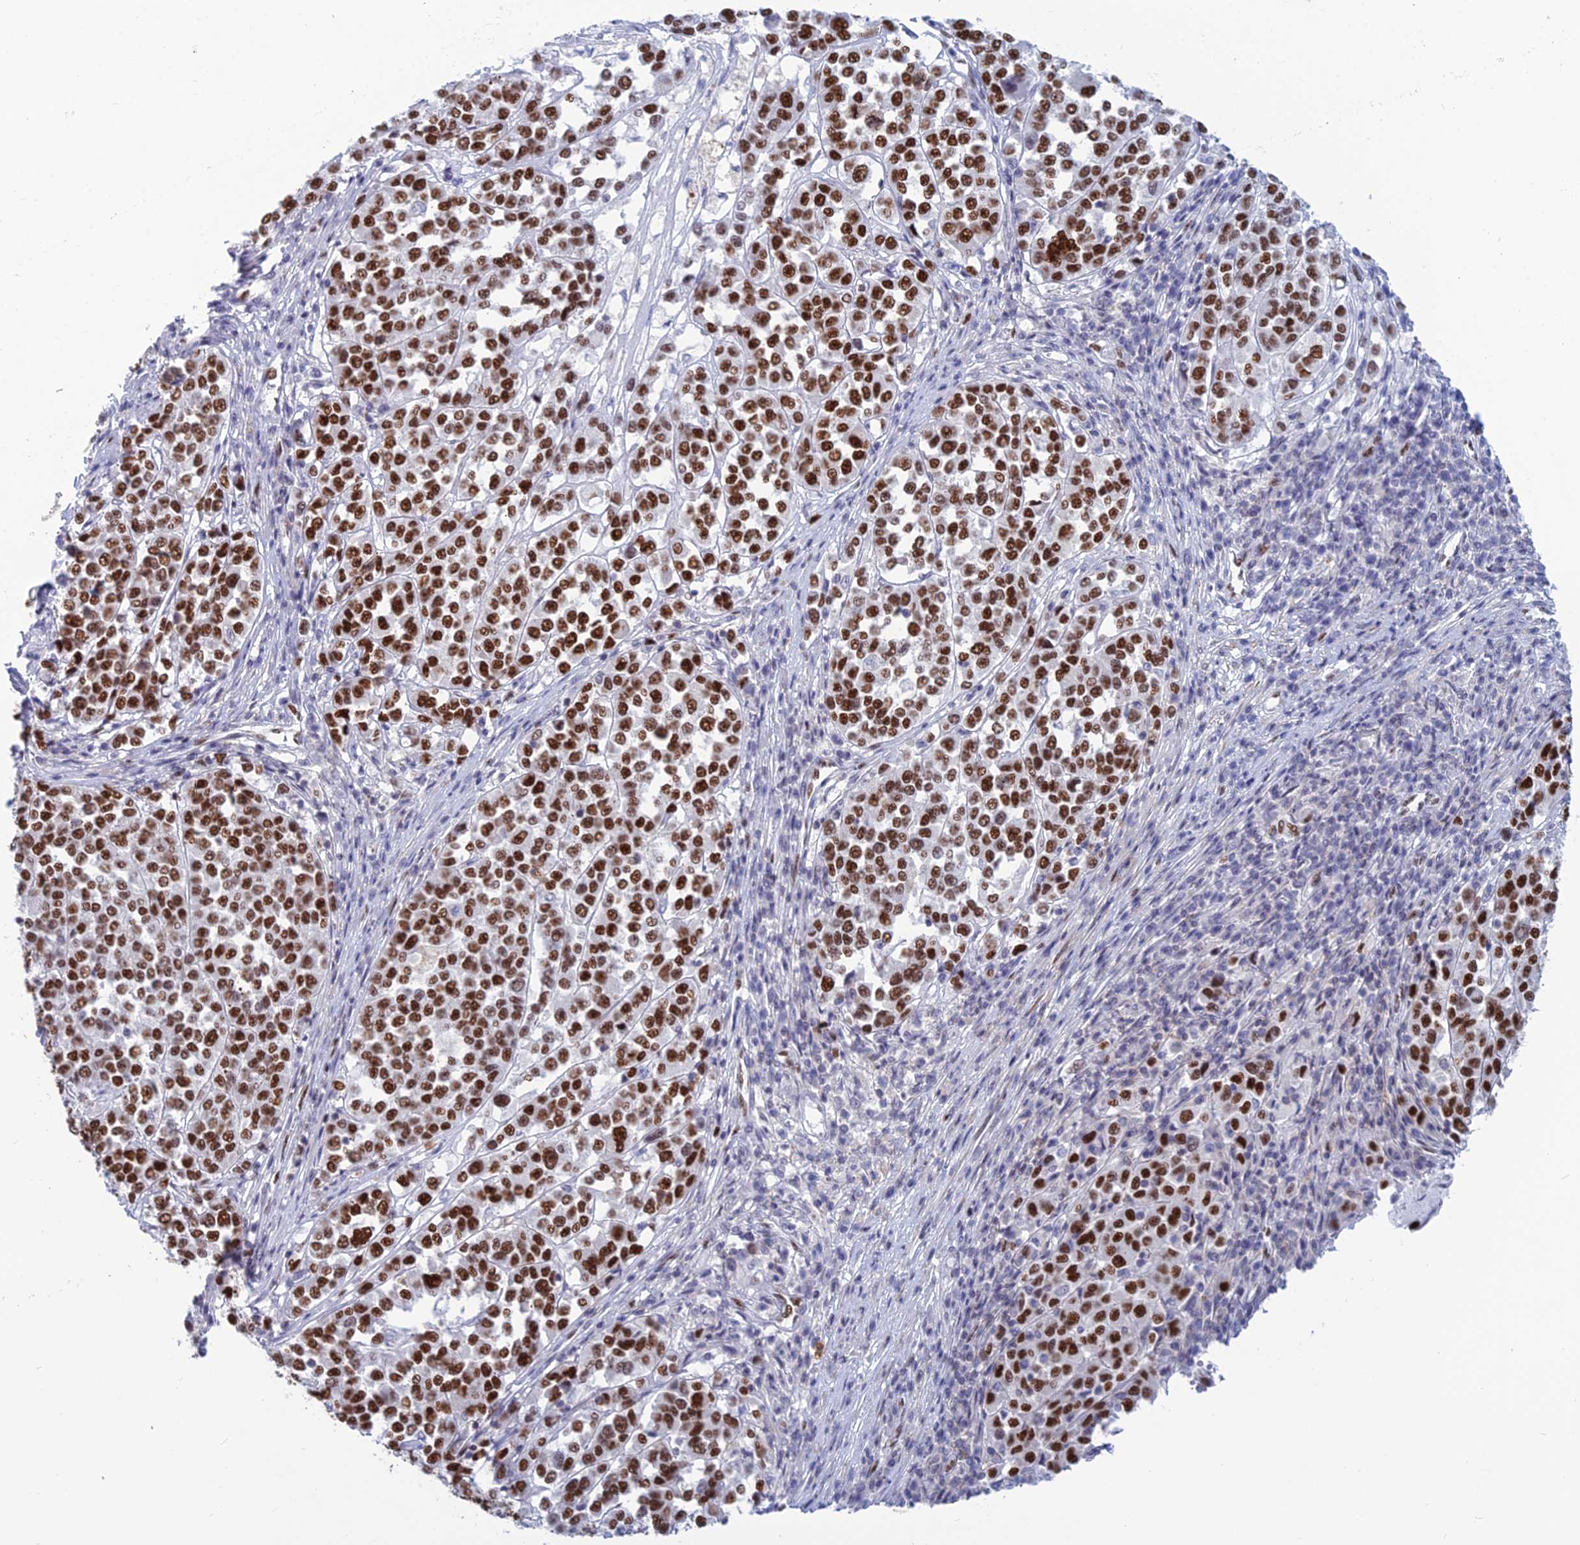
{"staining": {"intensity": "strong", "quantity": ">75%", "location": "nuclear"}, "tissue": "melanoma", "cell_type": "Tumor cells", "image_type": "cancer", "snomed": [{"axis": "morphology", "description": "Malignant melanoma, Metastatic site"}, {"axis": "topography", "description": "Lymph node"}], "caption": "Protein staining demonstrates strong nuclear staining in about >75% of tumor cells in melanoma.", "gene": "NOL4L", "patient": {"sex": "male", "age": 44}}